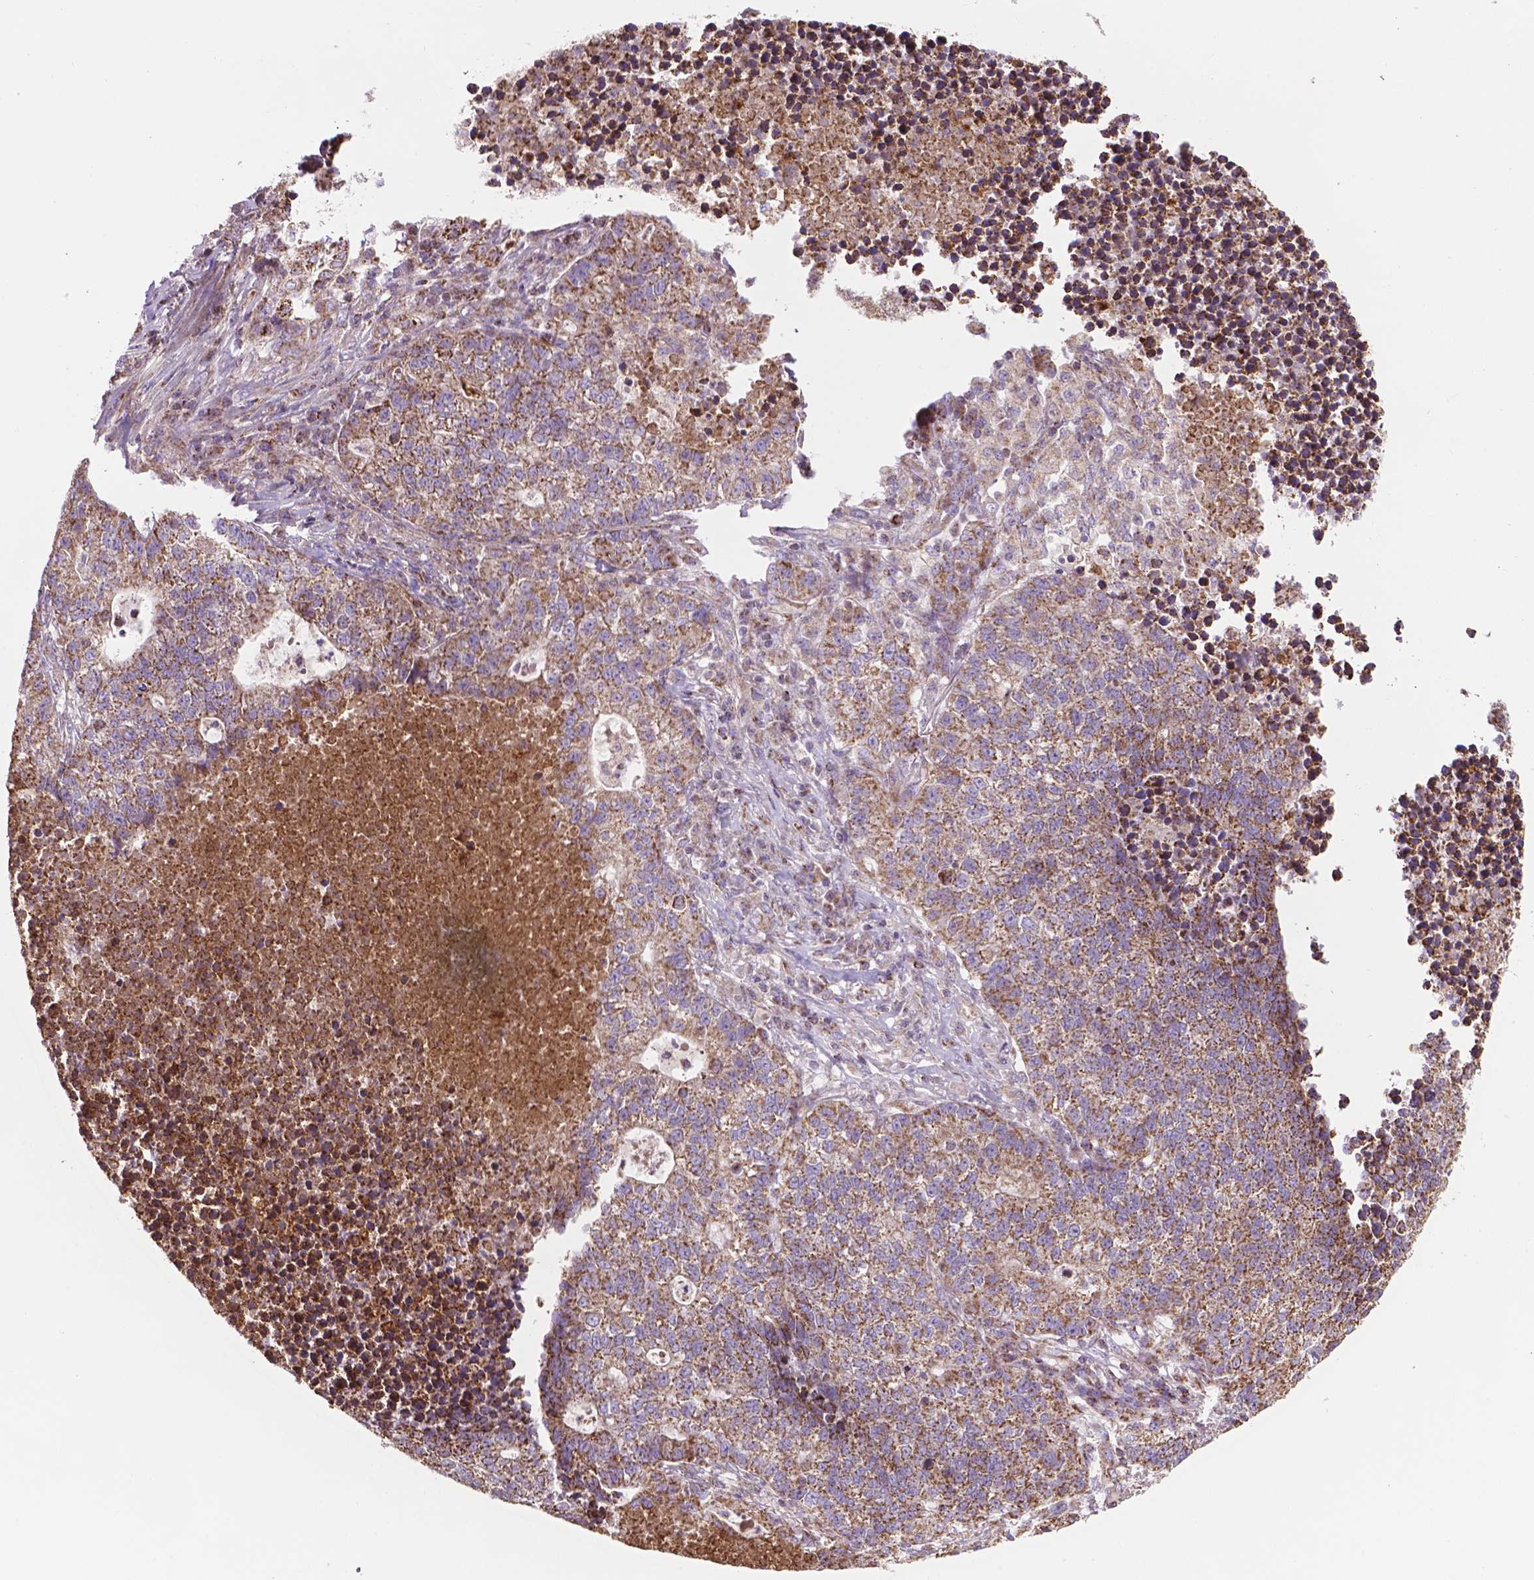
{"staining": {"intensity": "moderate", "quantity": ">75%", "location": "cytoplasmic/membranous"}, "tissue": "lung cancer", "cell_type": "Tumor cells", "image_type": "cancer", "snomed": [{"axis": "morphology", "description": "Adenocarcinoma, NOS"}, {"axis": "topography", "description": "Lung"}], "caption": "Tumor cells demonstrate moderate cytoplasmic/membranous expression in about >75% of cells in lung adenocarcinoma.", "gene": "PIBF1", "patient": {"sex": "male", "age": 57}}